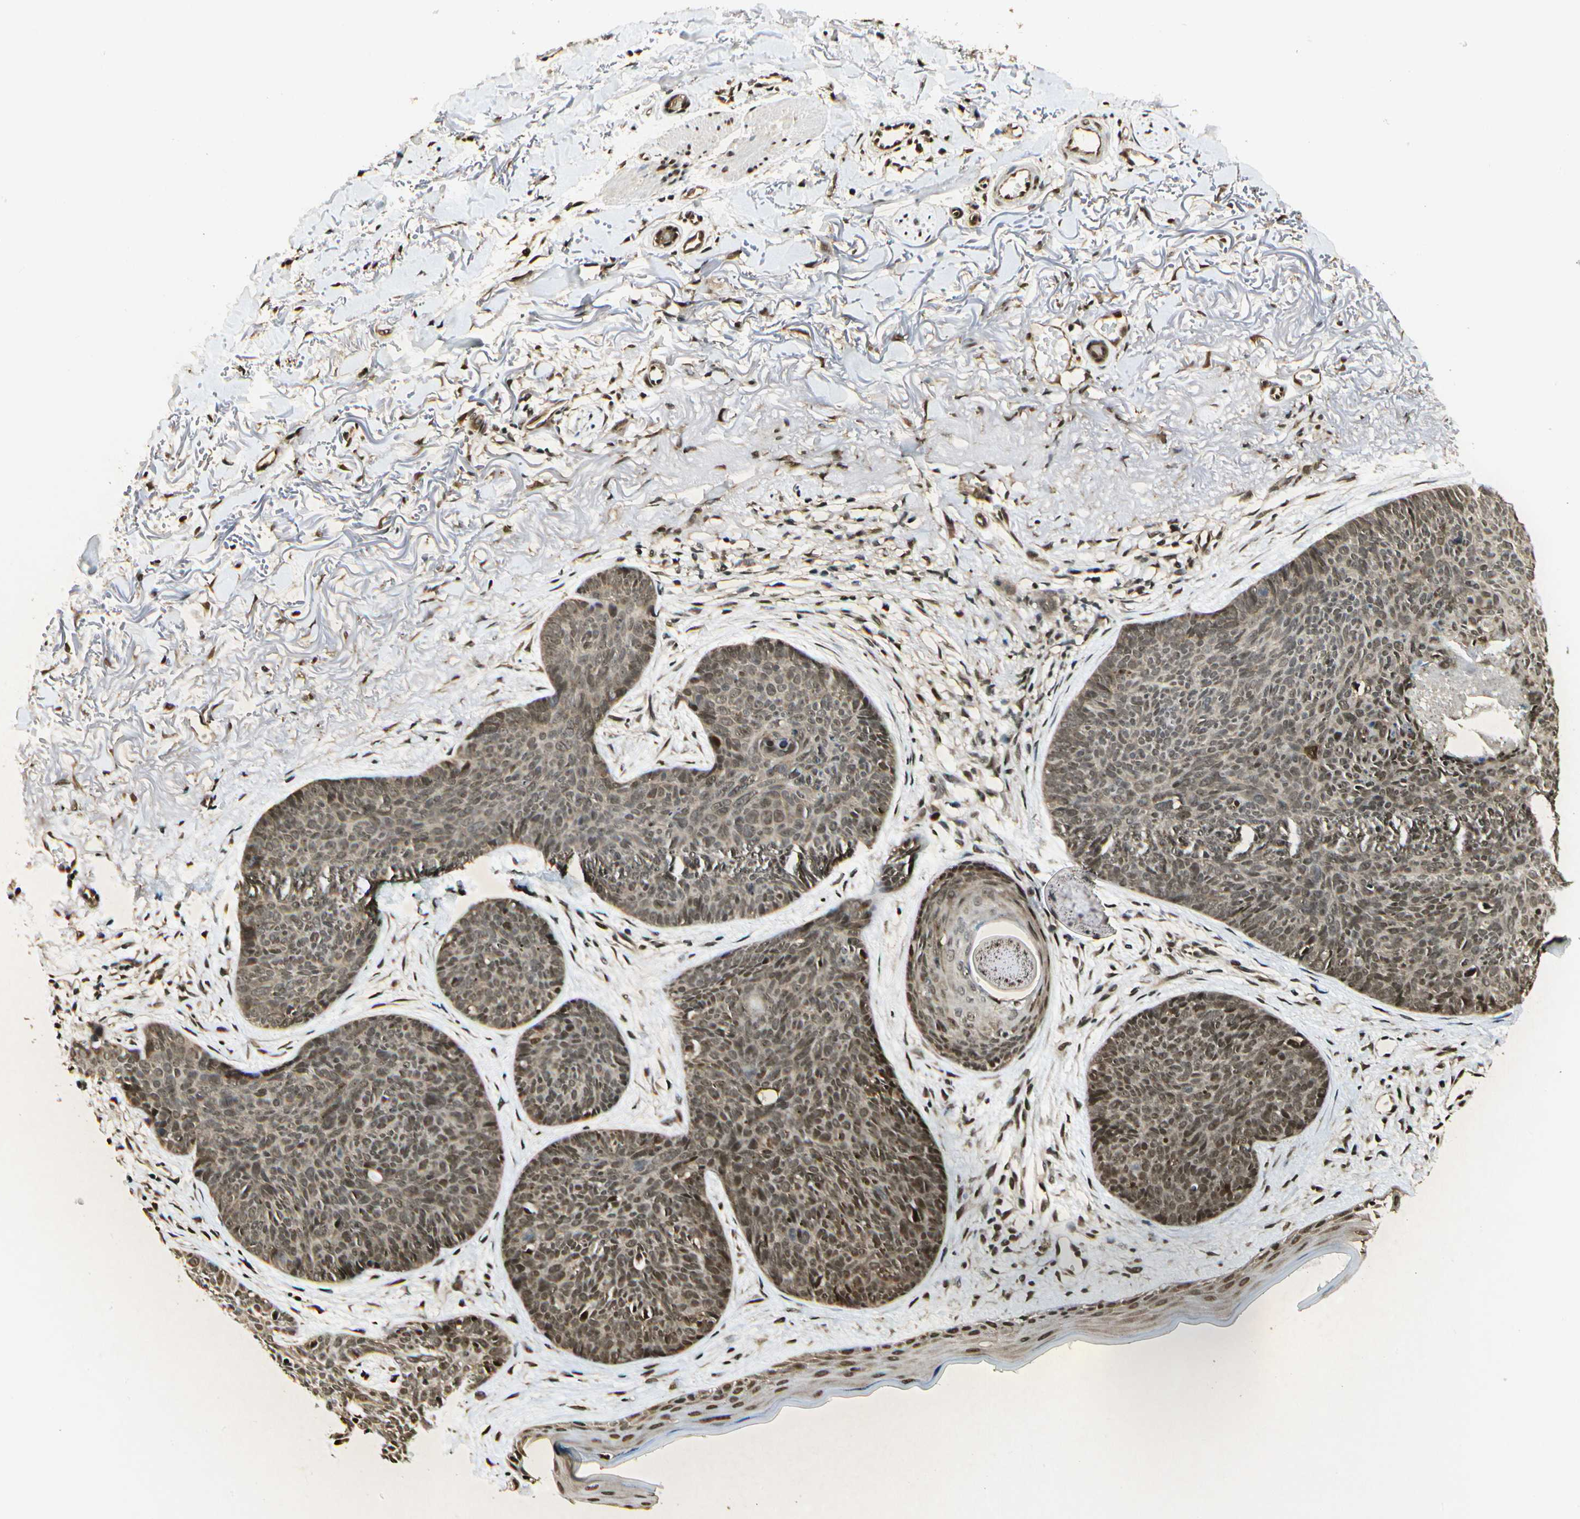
{"staining": {"intensity": "moderate", "quantity": ">75%", "location": "cytoplasmic/membranous,nuclear"}, "tissue": "skin cancer", "cell_type": "Tumor cells", "image_type": "cancer", "snomed": [{"axis": "morphology", "description": "Normal tissue, NOS"}, {"axis": "morphology", "description": "Basal cell carcinoma"}, {"axis": "topography", "description": "Skin"}], "caption": "This is a photomicrograph of immunohistochemistry staining of skin cancer (basal cell carcinoma), which shows moderate expression in the cytoplasmic/membranous and nuclear of tumor cells.", "gene": "EIF1AX", "patient": {"sex": "female", "age": 70}}